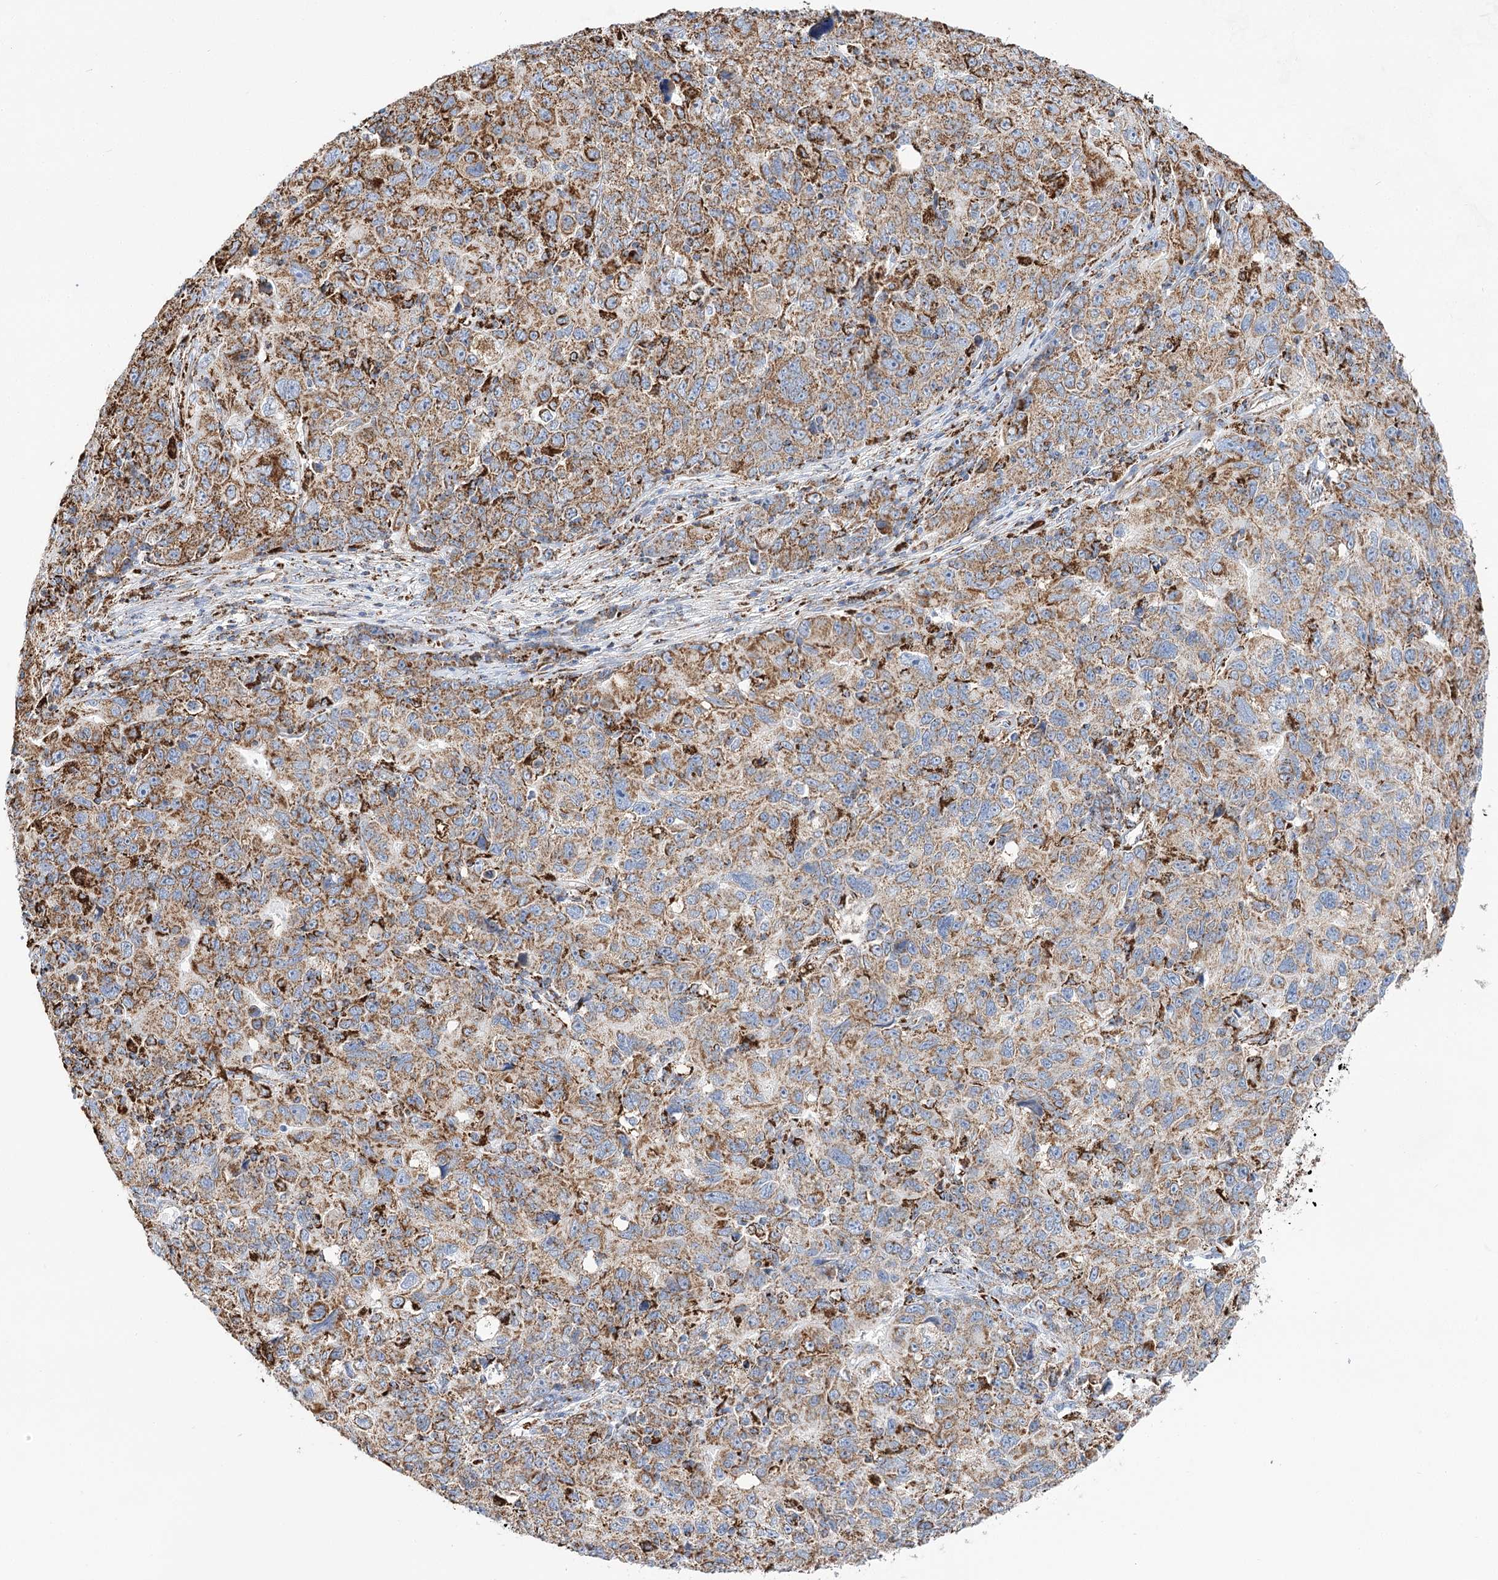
{"staining": {"intensity": "moderate", "quantity": ">75%", "location": "cytoplasmic/membranous"}, "tissue": "ovarian cancer", "cell_type": "Tumor cells", "image_type": "cancer", "snomed": [{"axis": "morphology", "description": "Carcinoma, endometroid"}, {"axis": "topography", "description": "Ovary"}], "caption": "Immunohistochemistry micrograph of ovarian cancer (endometroid carcinoma) stained for a protein (brown), which reveals medium levels of moderate cytoplasmic/membranous positivity in approximately >75% of tumor cells.", "gene": "NADK2", "patient": {"sex": "female", "age": 42}}